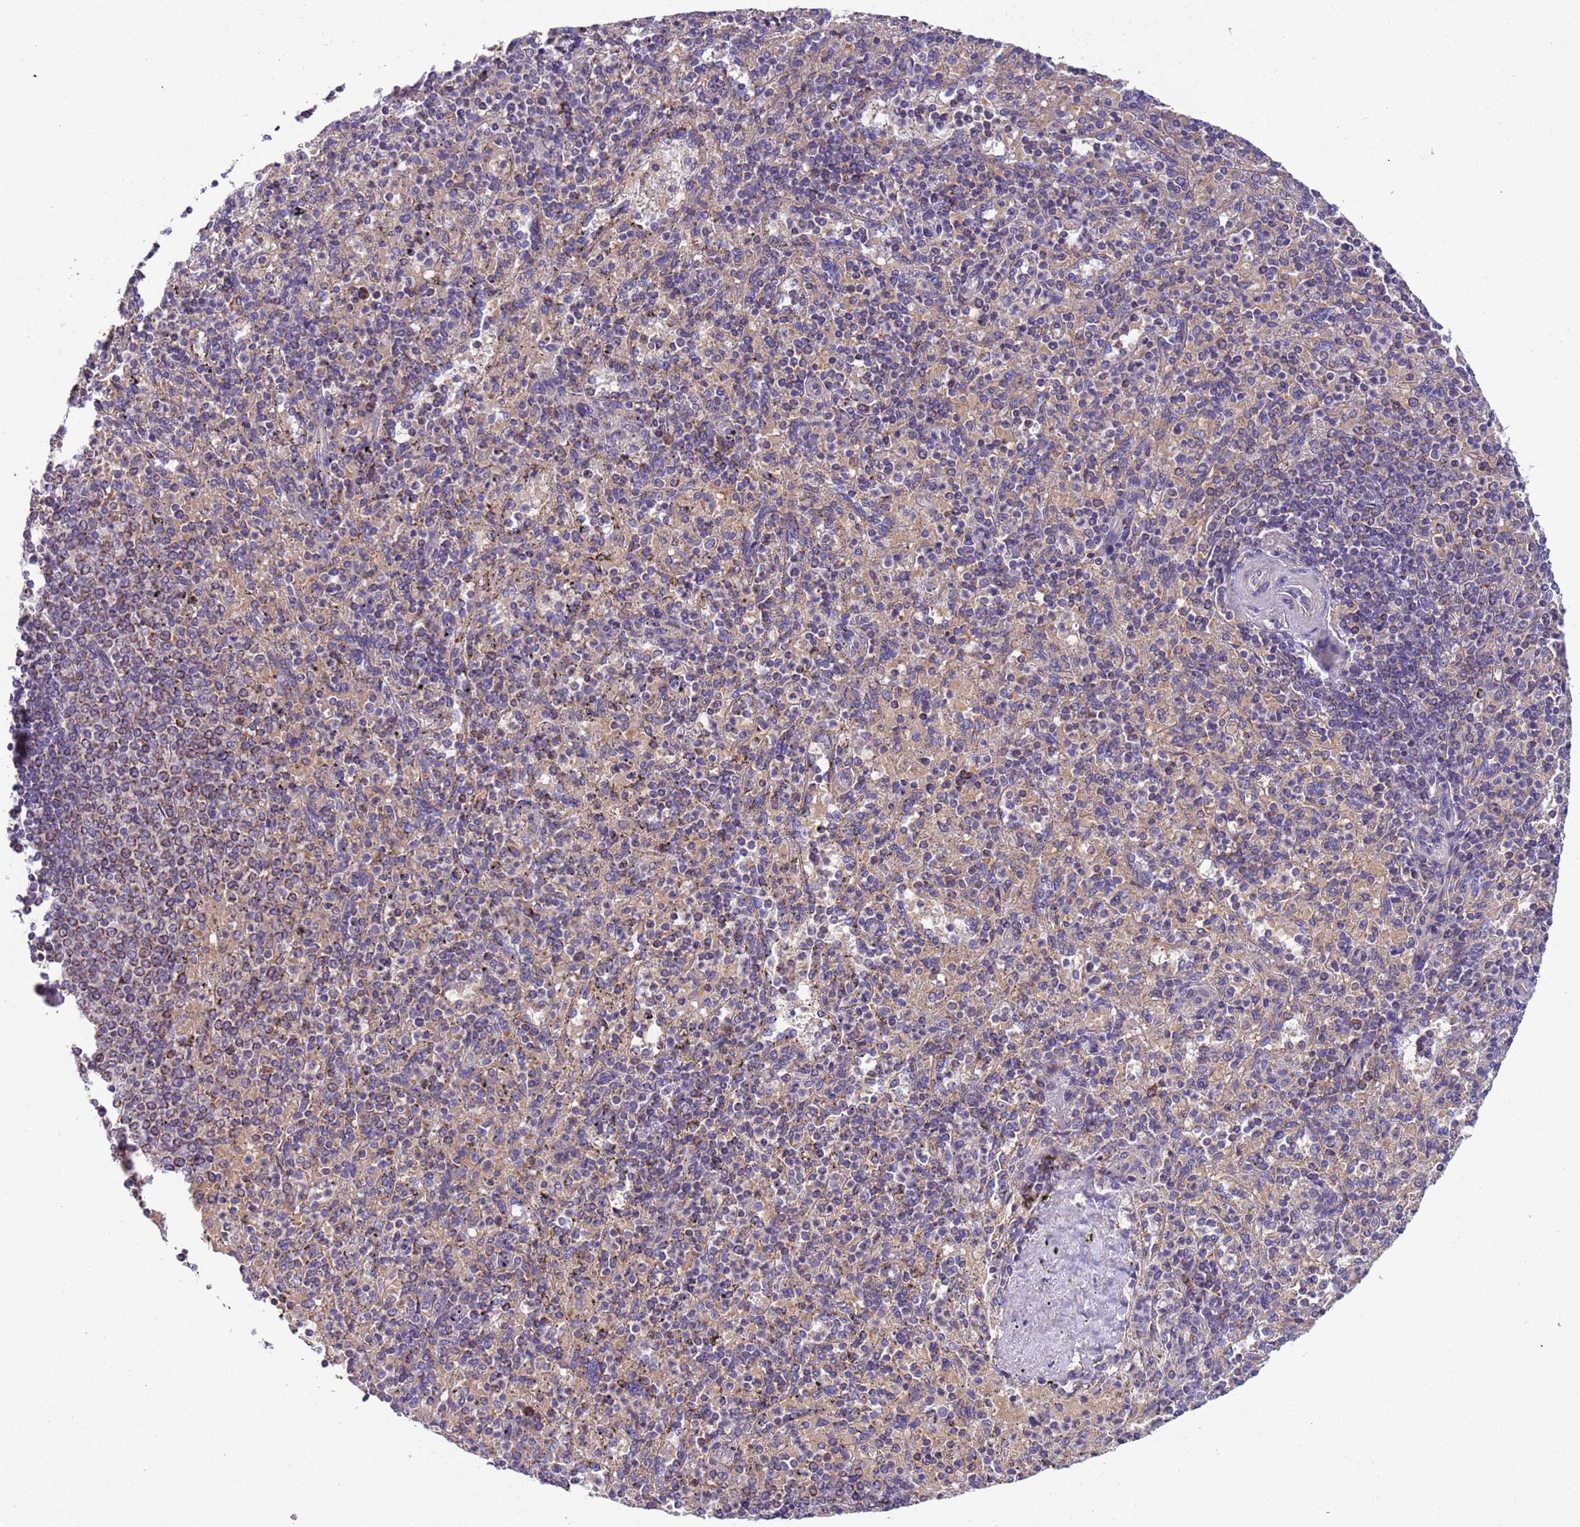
{"staining": {"intensity": "negative", "quantity": "none", "location": "none"}, "tissue": "spleen", "cell_type": "Cells in red pulp", "image_type": "normal", "snomed": [{"axis": "morphology", "description": "Normal tissue, NOS"}, {"axis": "topography", "description": "Spleen"}], "caption": "DAB (3,3'-diaminobenzidine) immunohistochemical staining of normal spleen exhibits no significant staining in cells in red pulp.", "gene": "TMEM126A", "patient": {"sex": "male", "age": 82}}